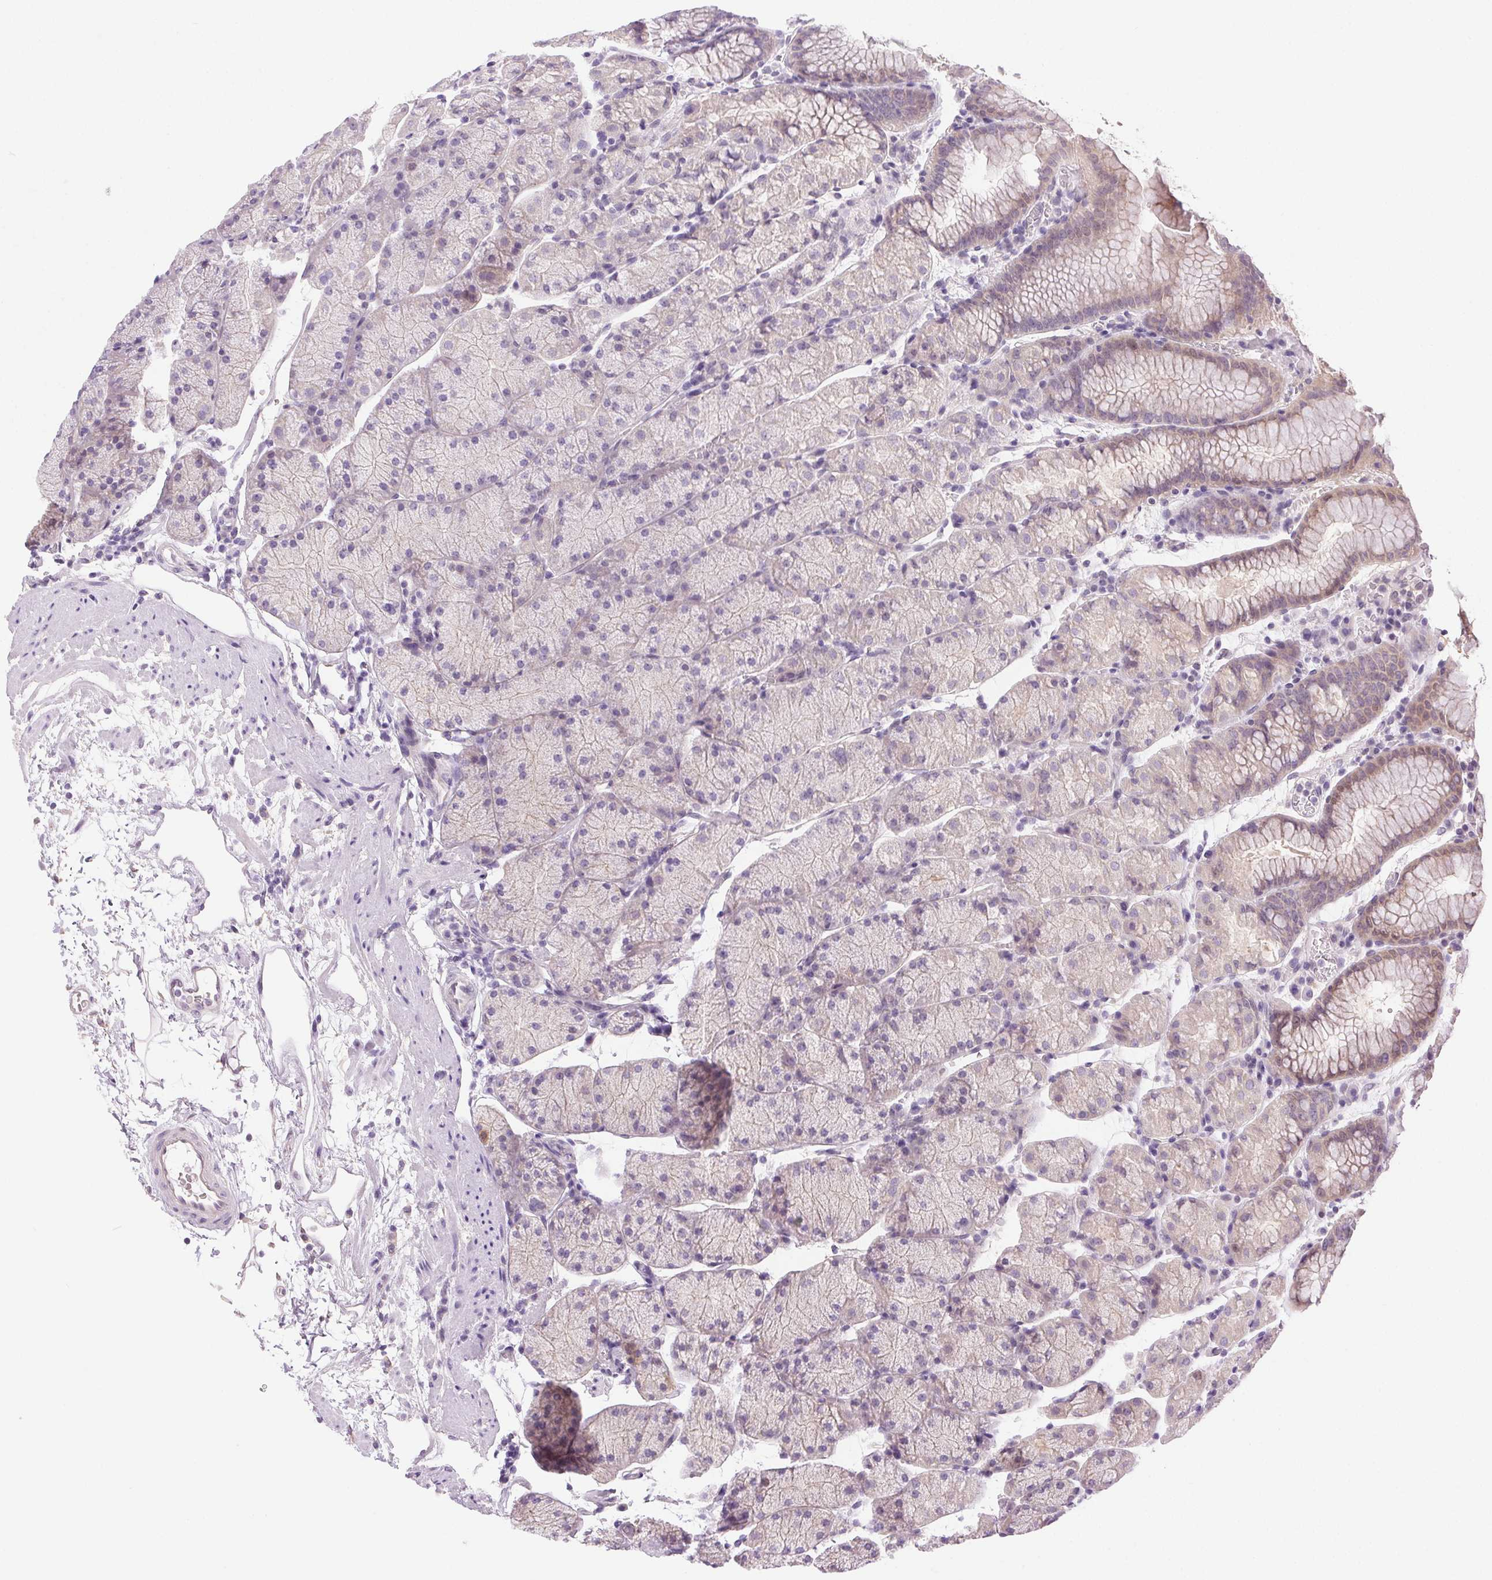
{"staining": {"intensity": "weak", "quantity": "<25%", "location": "cytoplasmic/membranous,nuclear"}, "tissue": "stomach", "cell_type": "Glandular cells", "image_type": "normal", "snomed": [{"axis": "morphology", "description": "Normal tissue, NOS"}, {"axis": "topography", "description": "Stomach, upper"}, {"axis": "topography", "description": "Stomach"}], "caption": "DAB (3,3'-diaminobenzidine) immunohistochemical staining of unremarkable stomach shows no significant positivity in glandular cells. (DAB (3,3'-diaminobenzidine) immunohistochemistry visualized using brightfield microscopy, high magnification).", "gene": "SYT11", "patient": {"sex": "male", "age": 76}}